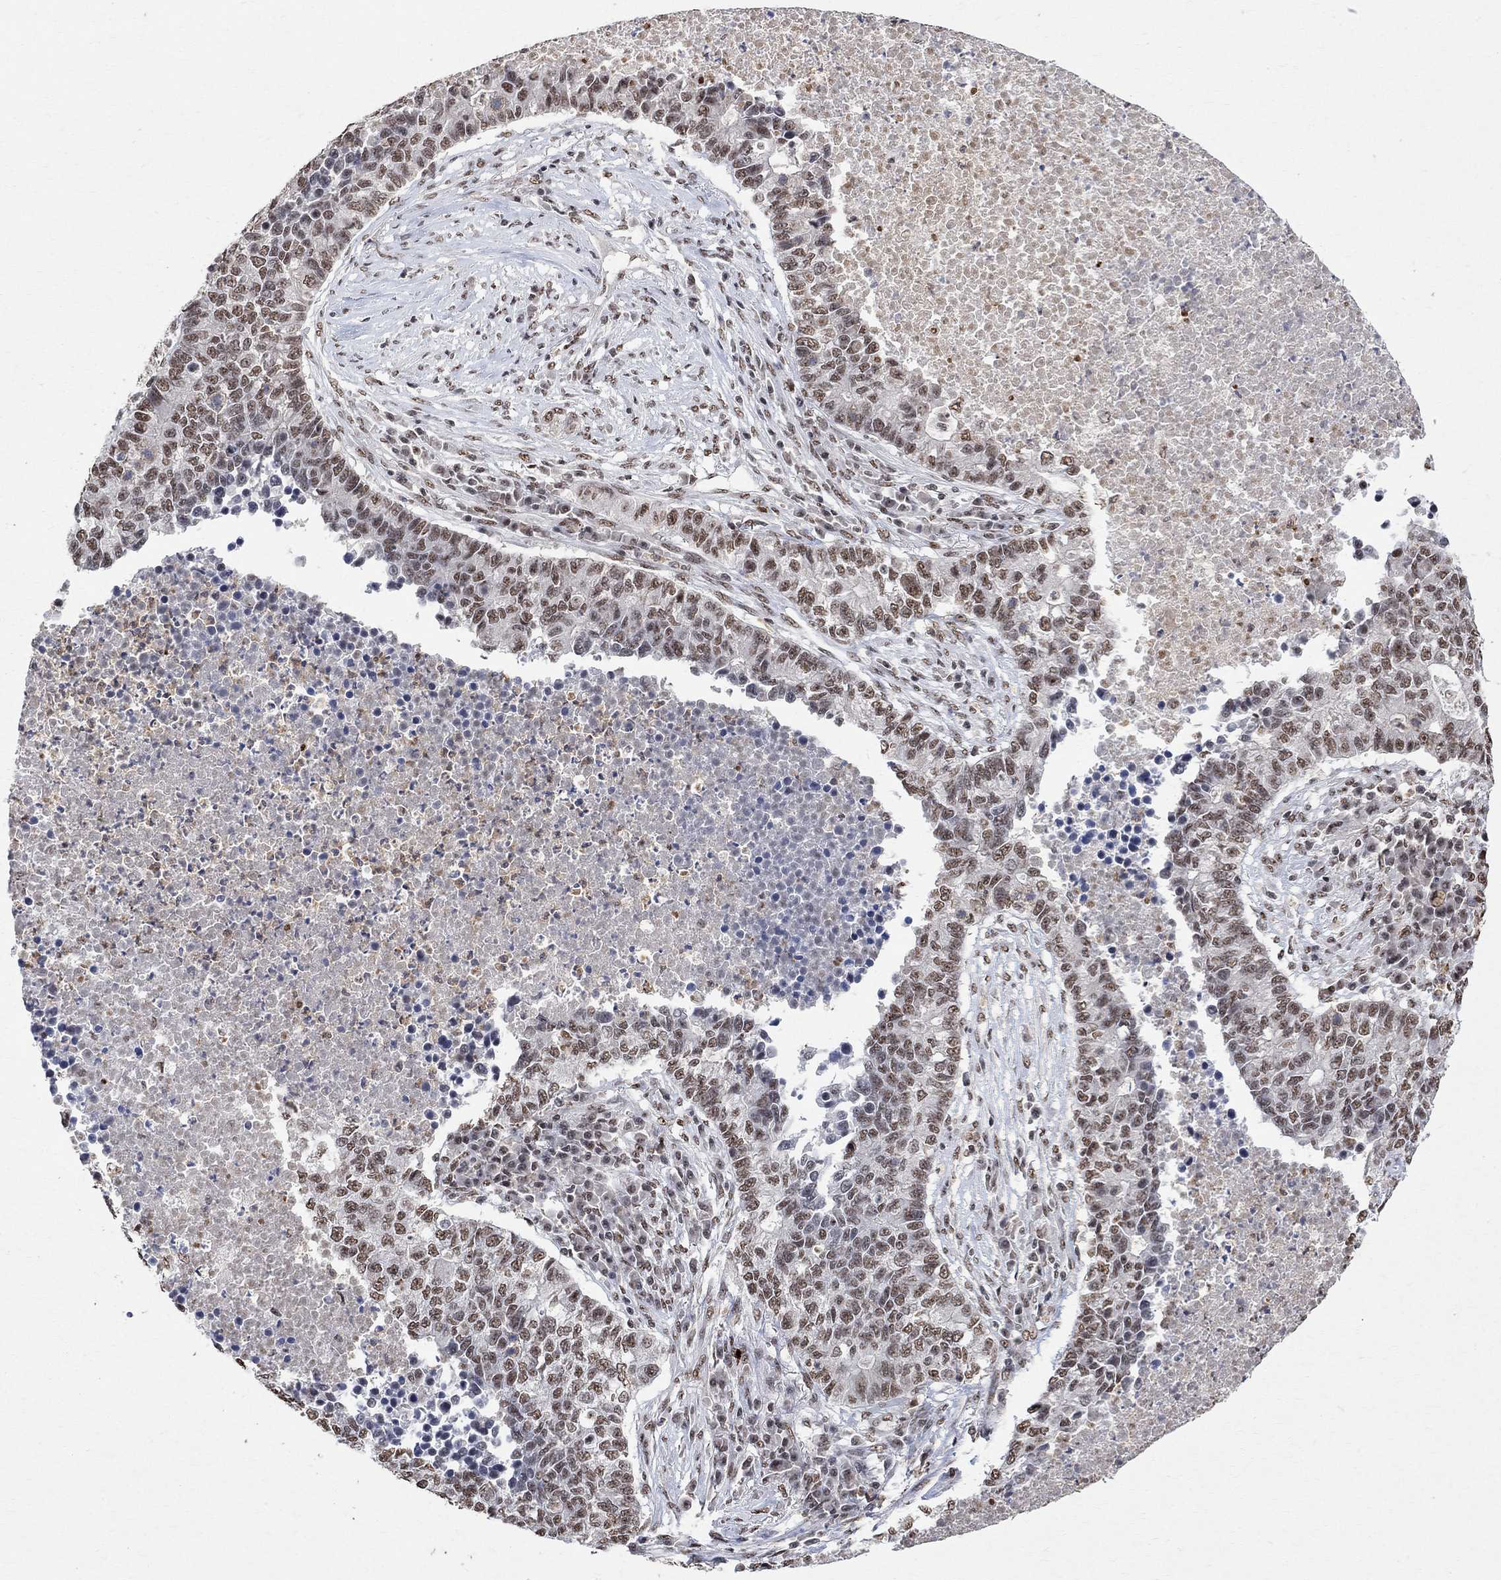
{"staining": {"intensity": "moderate", "quantity": "25%-75%", "location": "nuclear"}, "tissue": "lung cancer", "cell_type": "Tumor cells", "image_type": "cancer", "snomed": [{"axis": "morphology", "description": "Adenocarcinoma, NOS"}, {"axis": "topography", "description": "Lung"}], "caption": "Protein expression analysis of human lung adenocarcinoma reveals moderate nuclear expression in approximately 25%-75% of tumor cells.", "gene": "E4F1", "patient": {"sex": "male", "age": 57}}